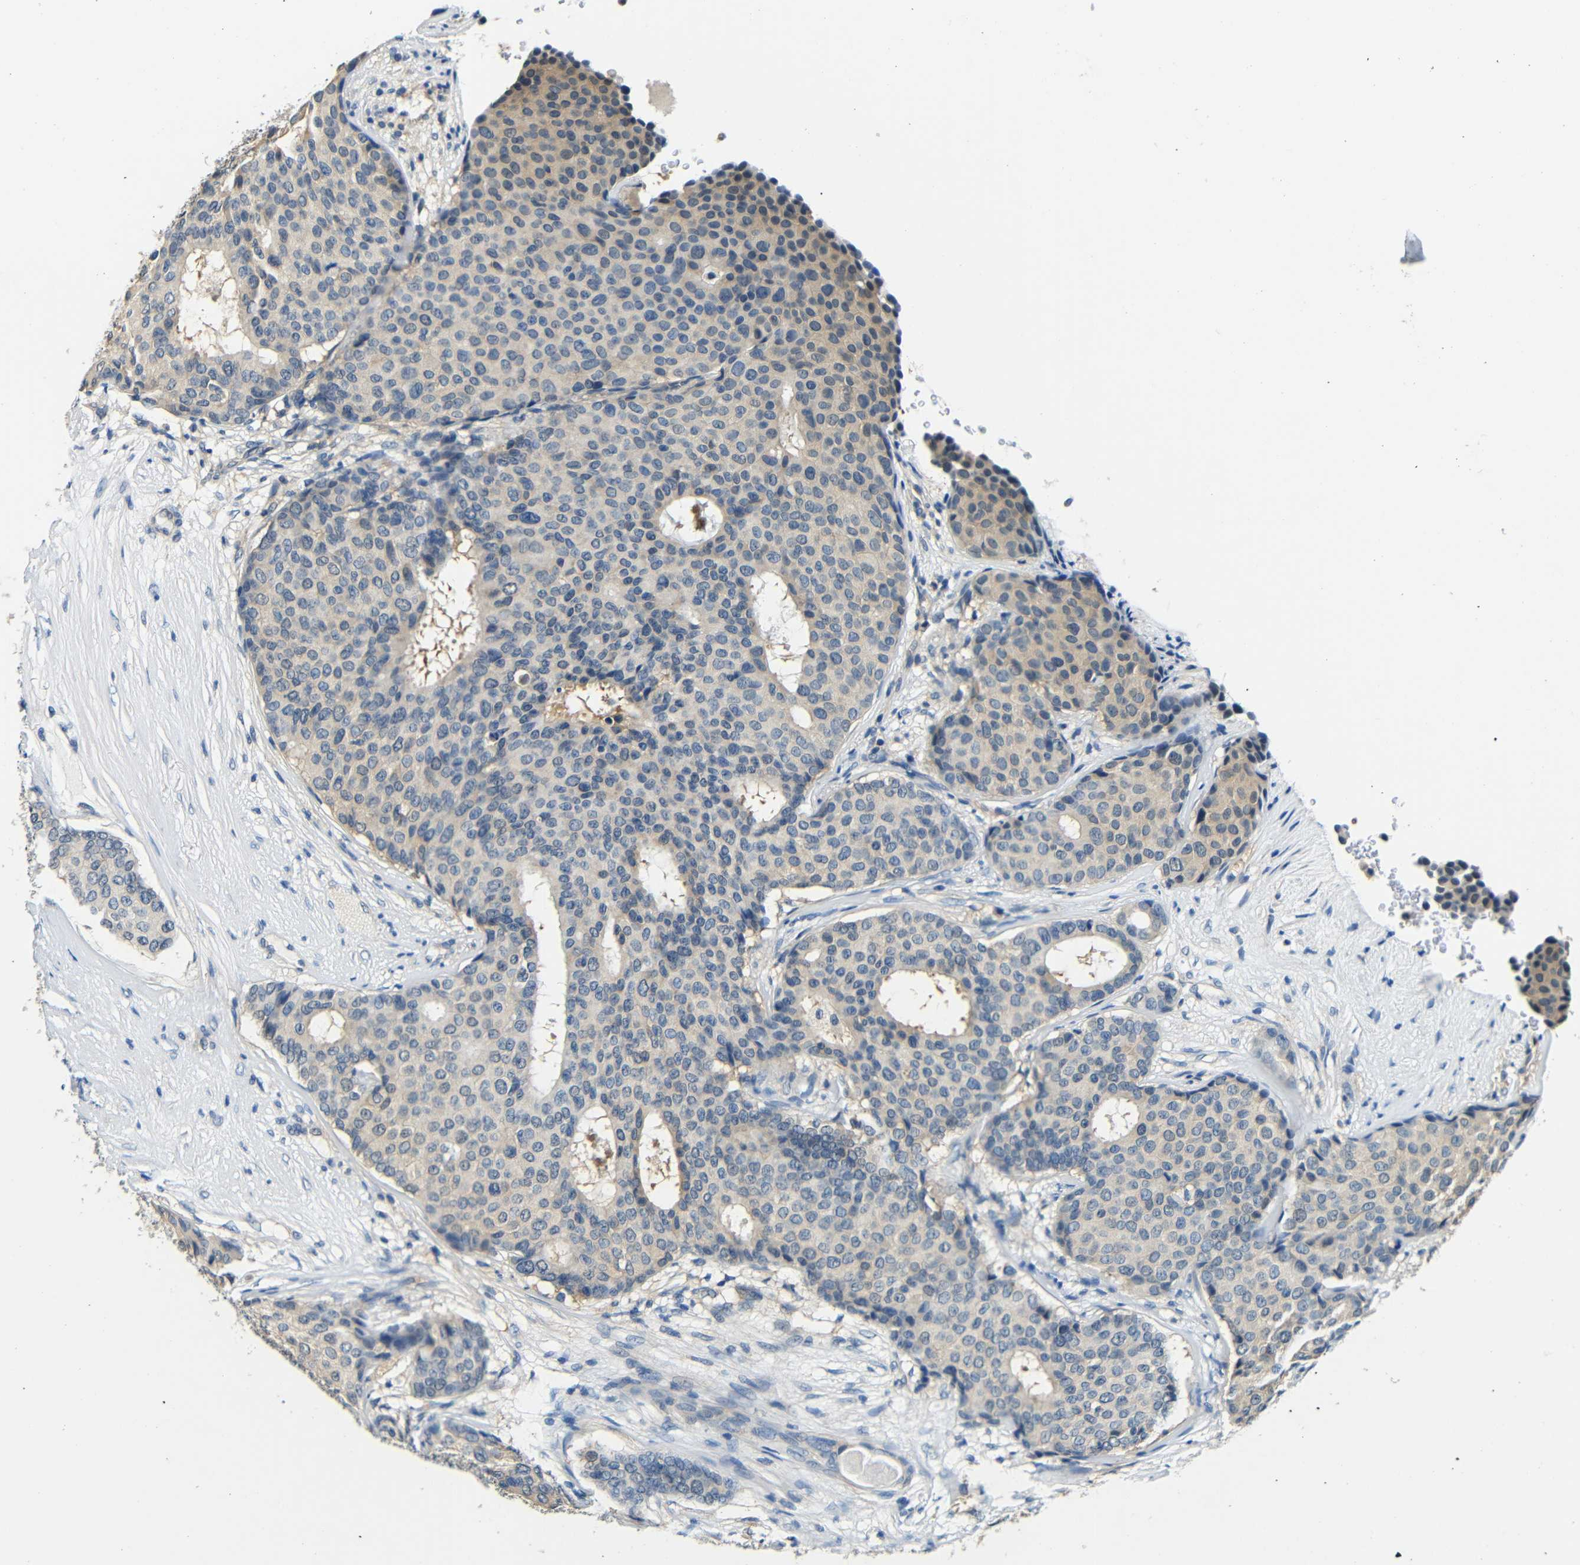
{"staining": {"intensity": "weak", "quantity": "25%-75%", "location": "cytoplasmic/membranous"}, "tissue": "breast cancer", "cell_type": "Tumor cells", "image_type": "cancer", "snomed": [{"axis": "morphology", "description": "Duct carcinoma"}, {"axis": "topography", "description": "Breast"}], "caption": "Human infiltrating ductal carcinoma (breast) stained for a protein (brown) displays weak cytoplasmic/membranous positive staining in approximately 25%-75% of tumor cells.", "gene": "ADAP1", "patient": {"sex": "female", "age": 75}}